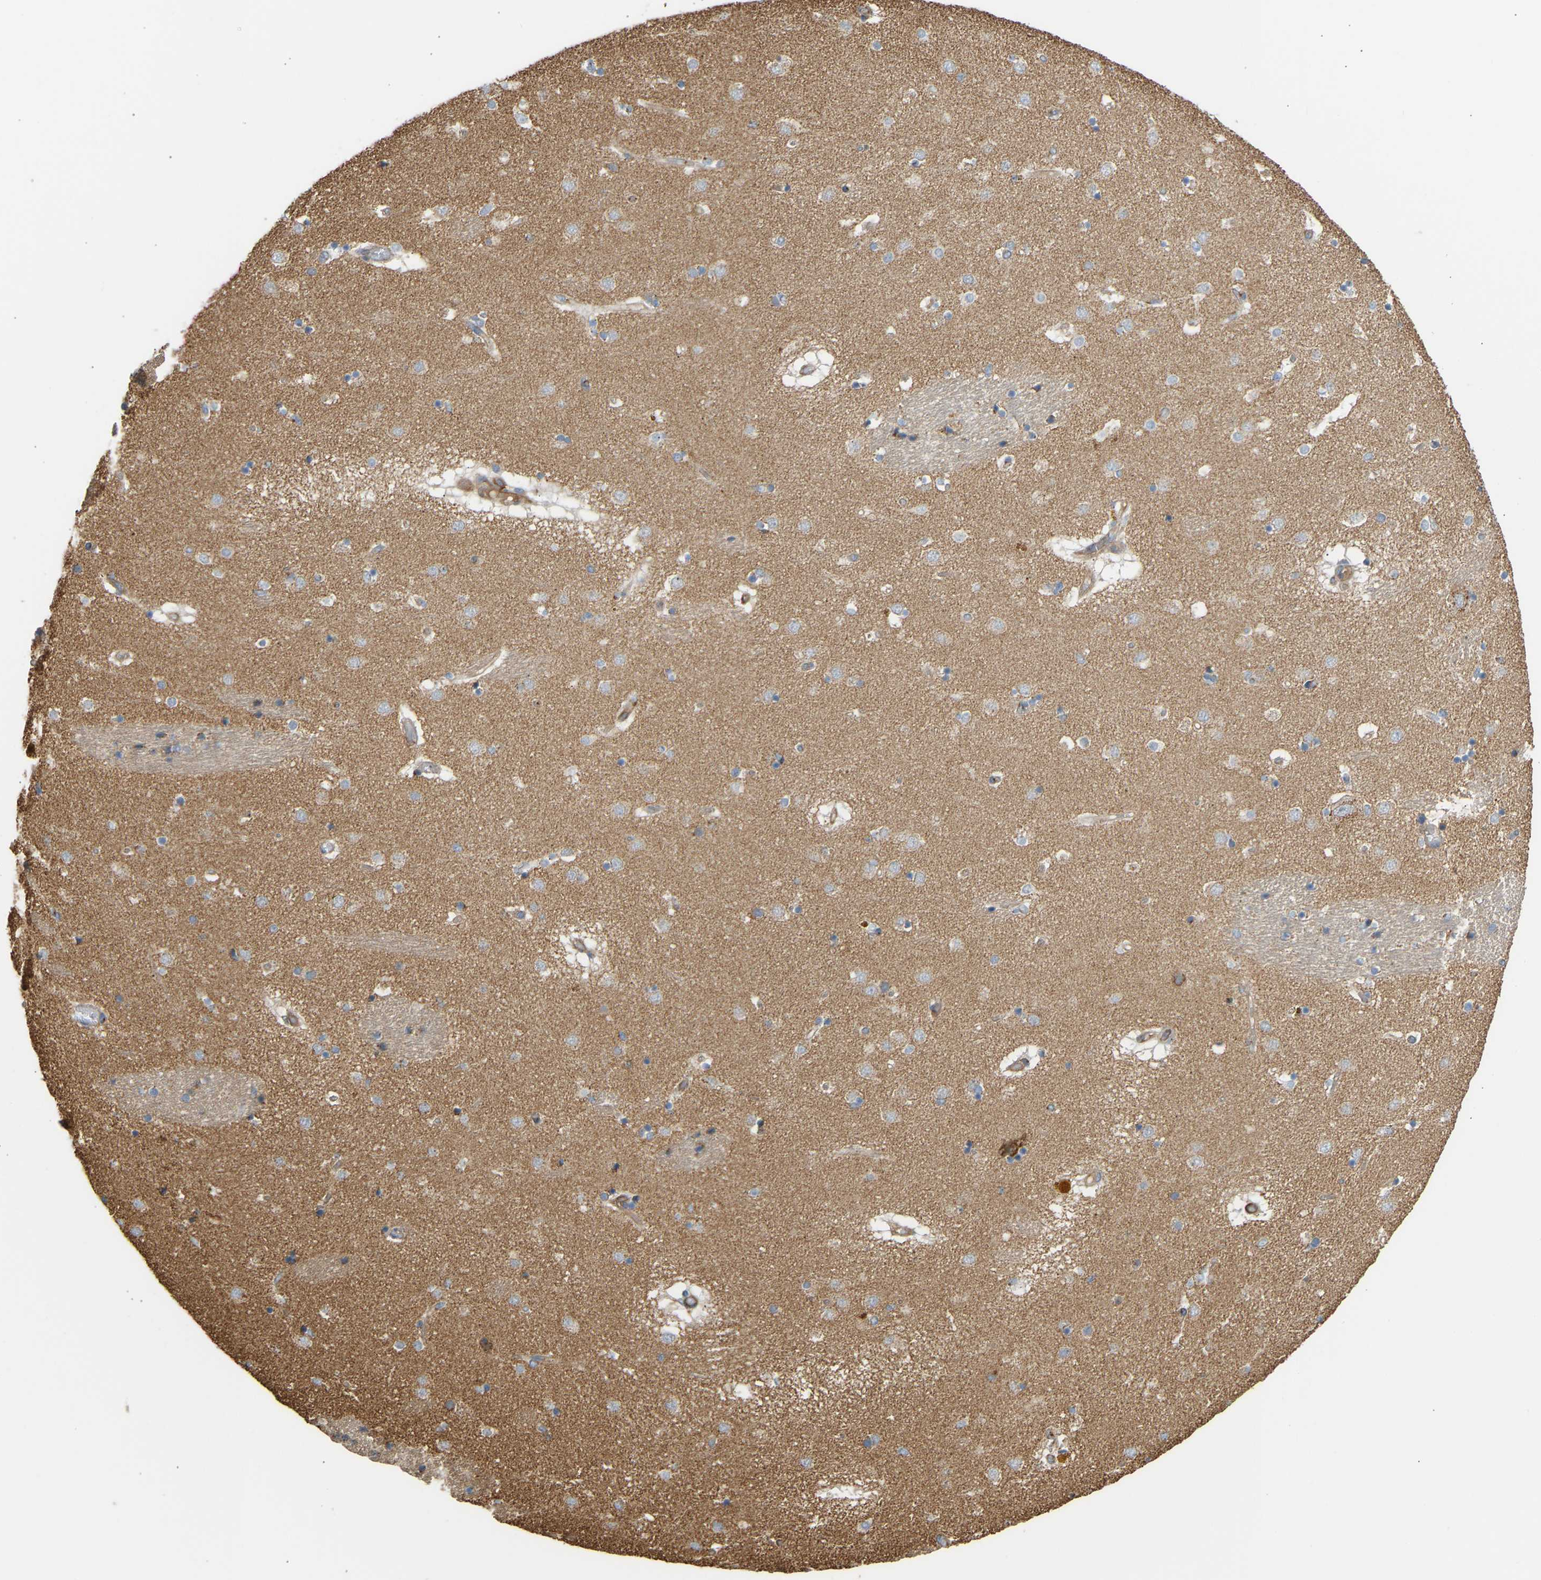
{"staining": {"intensity": "moderate", "quantity": "<25%", "location": "cytoplasmic/membranous"}, "tissue": "caudate", "cell_type": "Glial cells", "image_type": "normal", "snomed": [{"axis": "morphology", "description": "Normal tissue, NOS"}, {"axis": "topography", "description": "Lateral ventricle wall"}], "caption": "Caudate stained with immunohistochemistry demonstrates moderate cytoplasmic/membranous expression in approximately <25% of glial cells.", "gene": "YIPF2", "patient": {"sex": "male", "age": 70}}